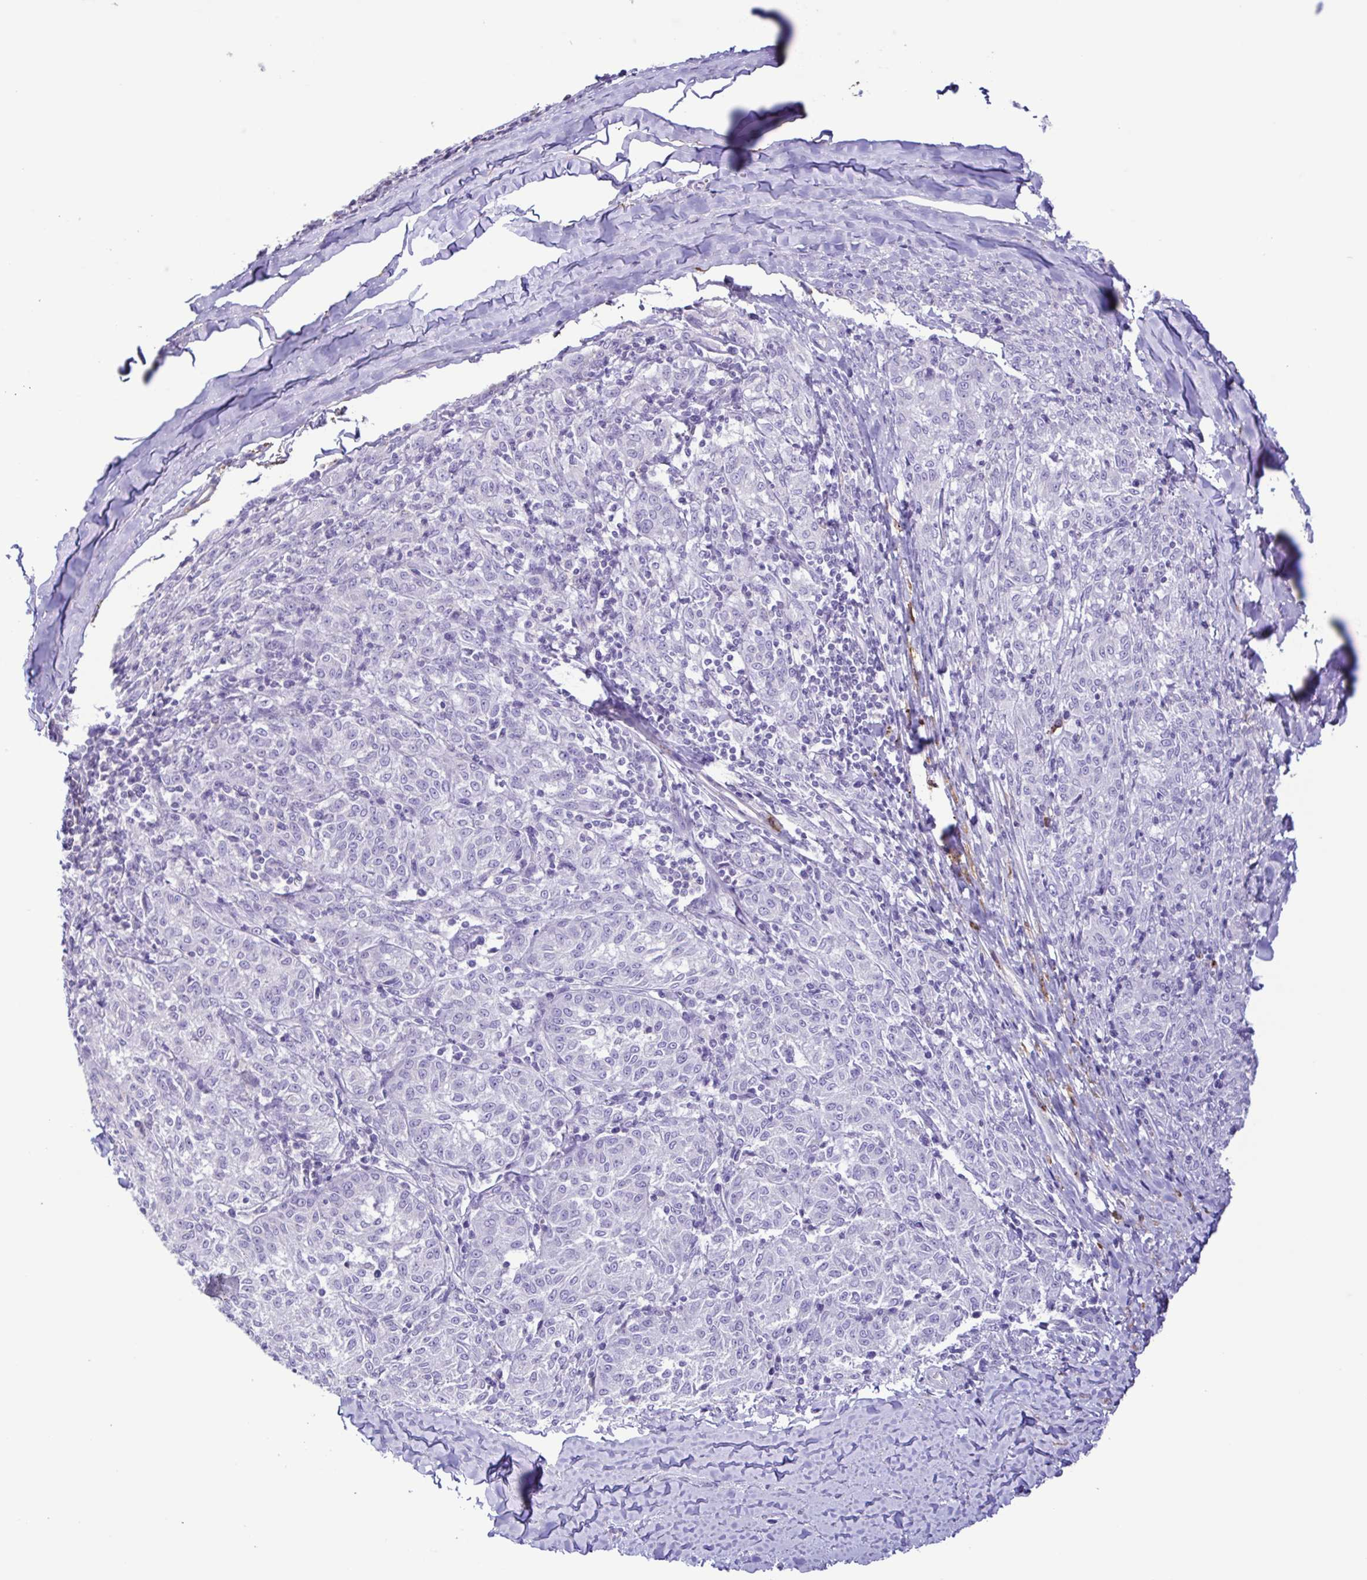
{"staining": {"intensity": "negative", "quantity": "none", "location": "none"}, "tissue": "melanoma", "cell_type": "Tumor cells", "image_type": "cancer", "snomed": [{"axis": "morphology", "description": "Malignant melanoma, NOS"}, {"axis": "topography", "description": "Skin"}], "caption": "Tumor cells are negative for brown protein staining in melanoma. (Brightfield microscopy of DAB (3,3'-diaminobenzidine) IHC at high magnification).", "gene": "CYP17A1", "patient": {"sex": "female", "age": 72}}